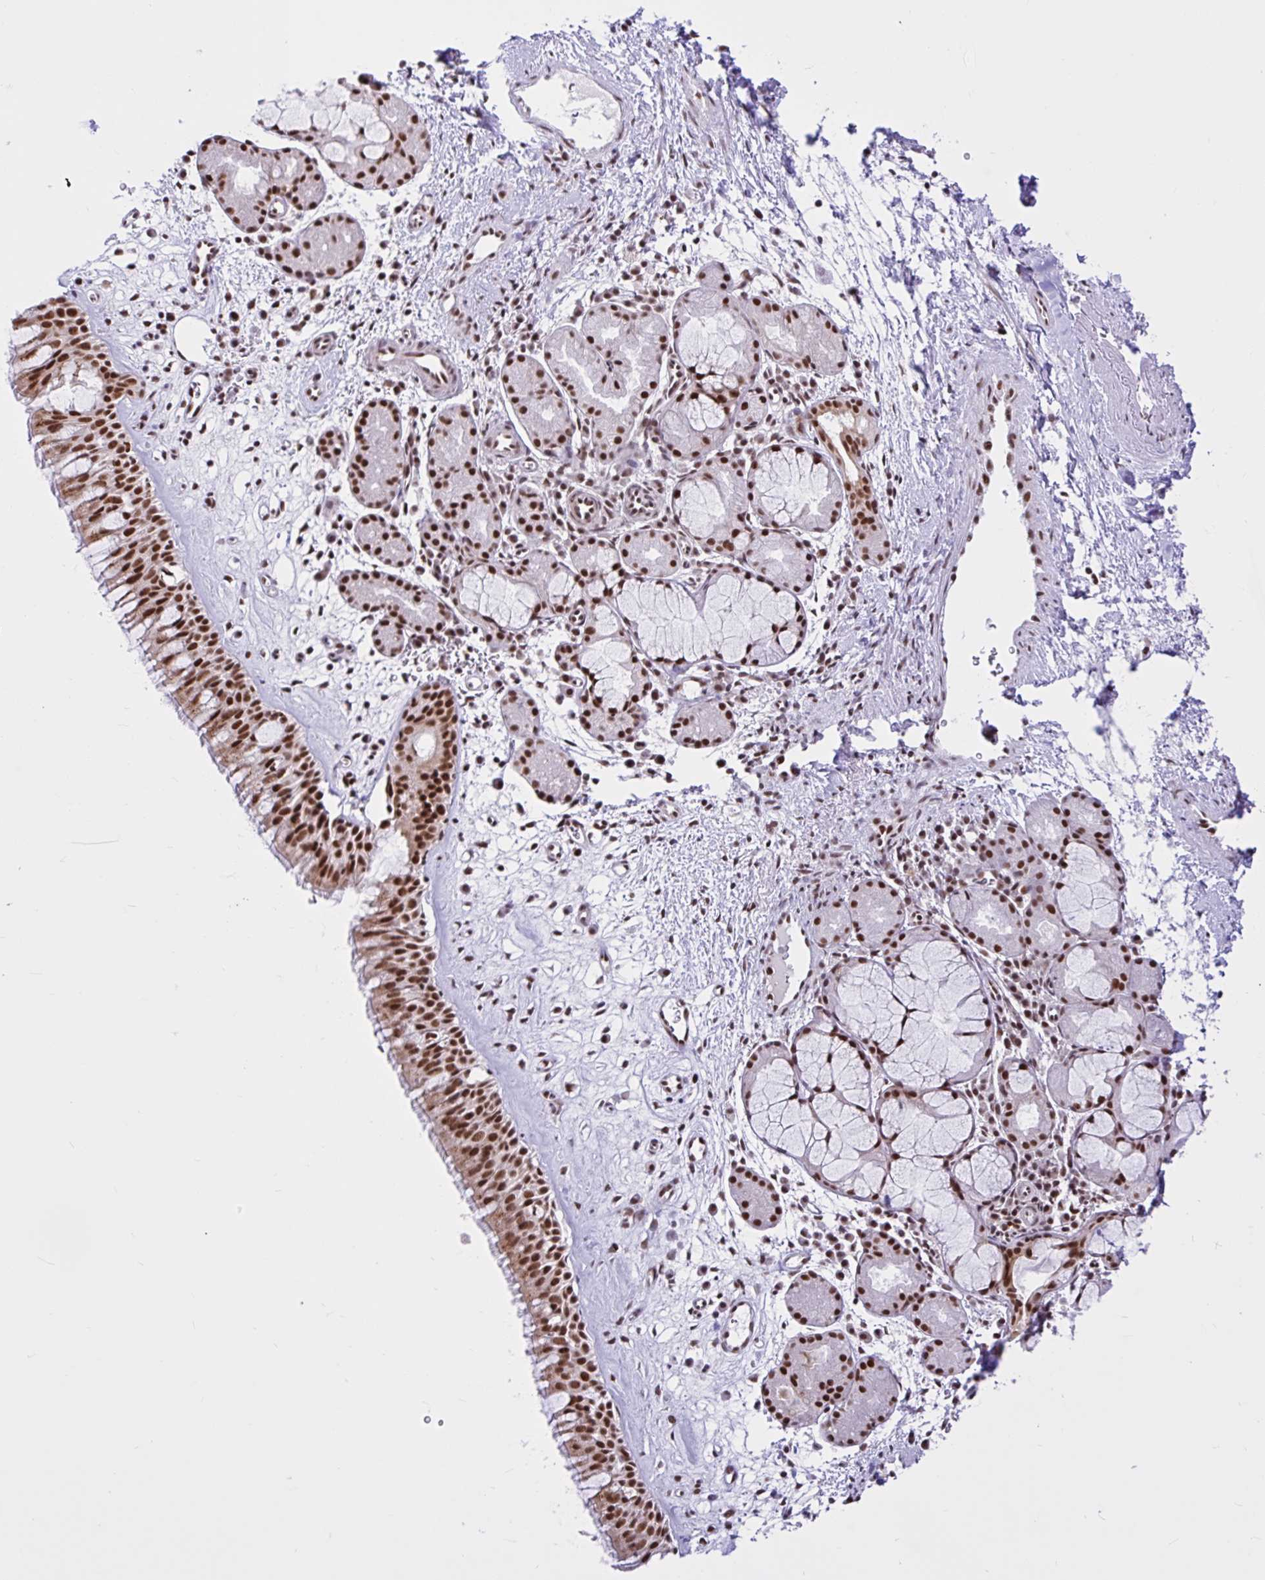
{"staining": {"intensity": "strong", "quantity": ">75%", "location": "nuclear"}, "tissue": "nasopharynx", "cell_type": "Respiratory epithelial cells", "image_type": "normal", "snomed": [{"axis": "morphology", "description": "Normal tissue, NOS"}, {"axis": "topography", "description": "Nasopharynx"}], "caption": "The image displays a brown stain indicating the presence of a protein in the nuclear of respiratory epithelial cells in nasopharynx. The protein is stained brown, and the nuclei are stained in blue (DAB (3,3'-diaminobenzidine) IHC with brightfield microscopy, high magnification).", "gene": "CCDC12", "patient": {"sex": "male", "age": 65}}